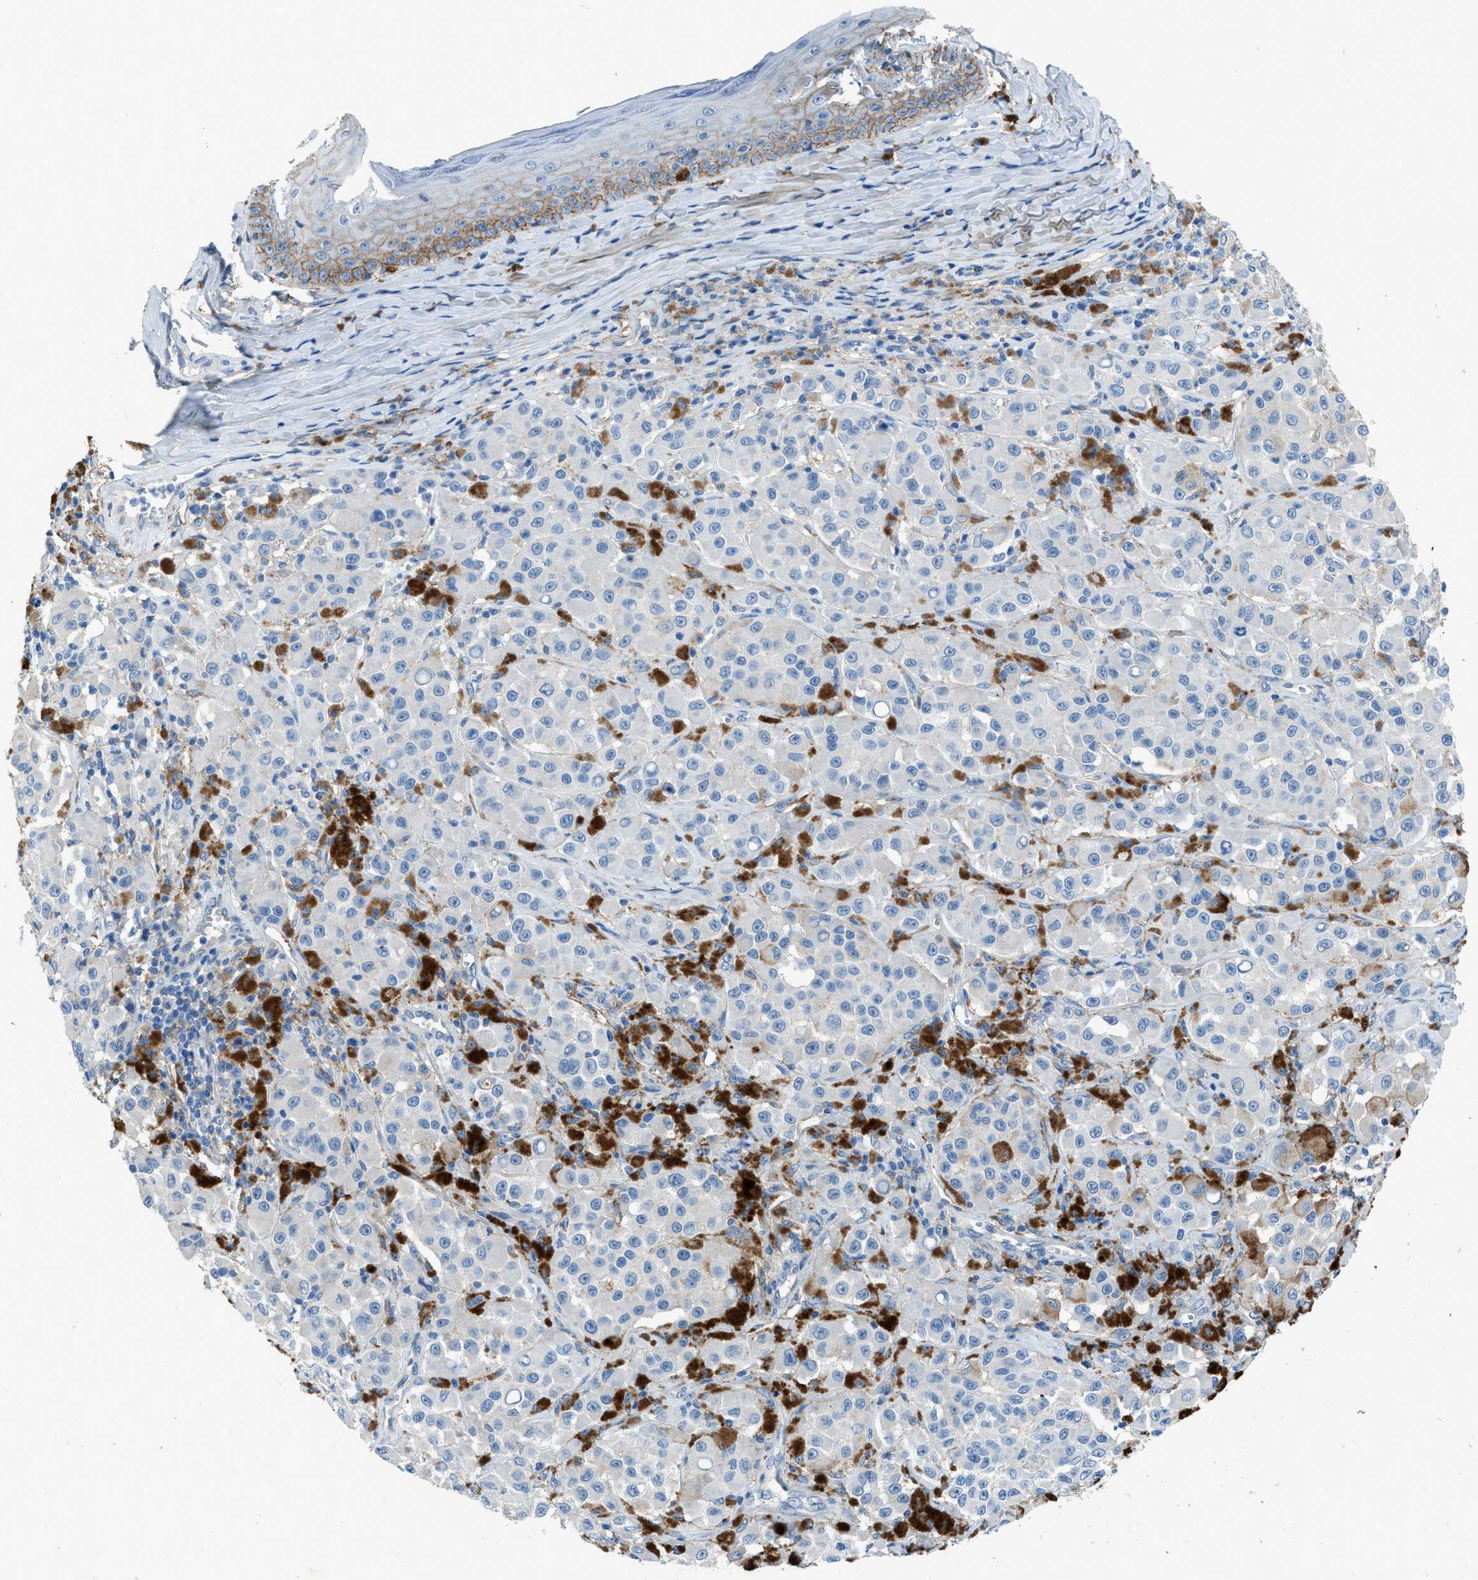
{"staining": {"intensity": "negative", "quantity": "none", "location": "none"}, "tissue": "melanoma", "cell_type": "Tumor cells", "image_type": "cancer", "snomed": [{"axis": "morphology", "description": "Malignant melanoma, NOS"}, {"axis": "topography", "description": "Skin"}], "caption": "Histopathology image shows no protein positivity in tumor cells of malignant melanoma tissue. The staining was performed using DAB (3,3'-diaminobenzidine) to visualize the protein expression in brown, while the nuclei were stained in blue with hematoxylin (Magnification: 20x).", "gene": "PTGFRN", "patient": {"sex": "male", "age": 84}}